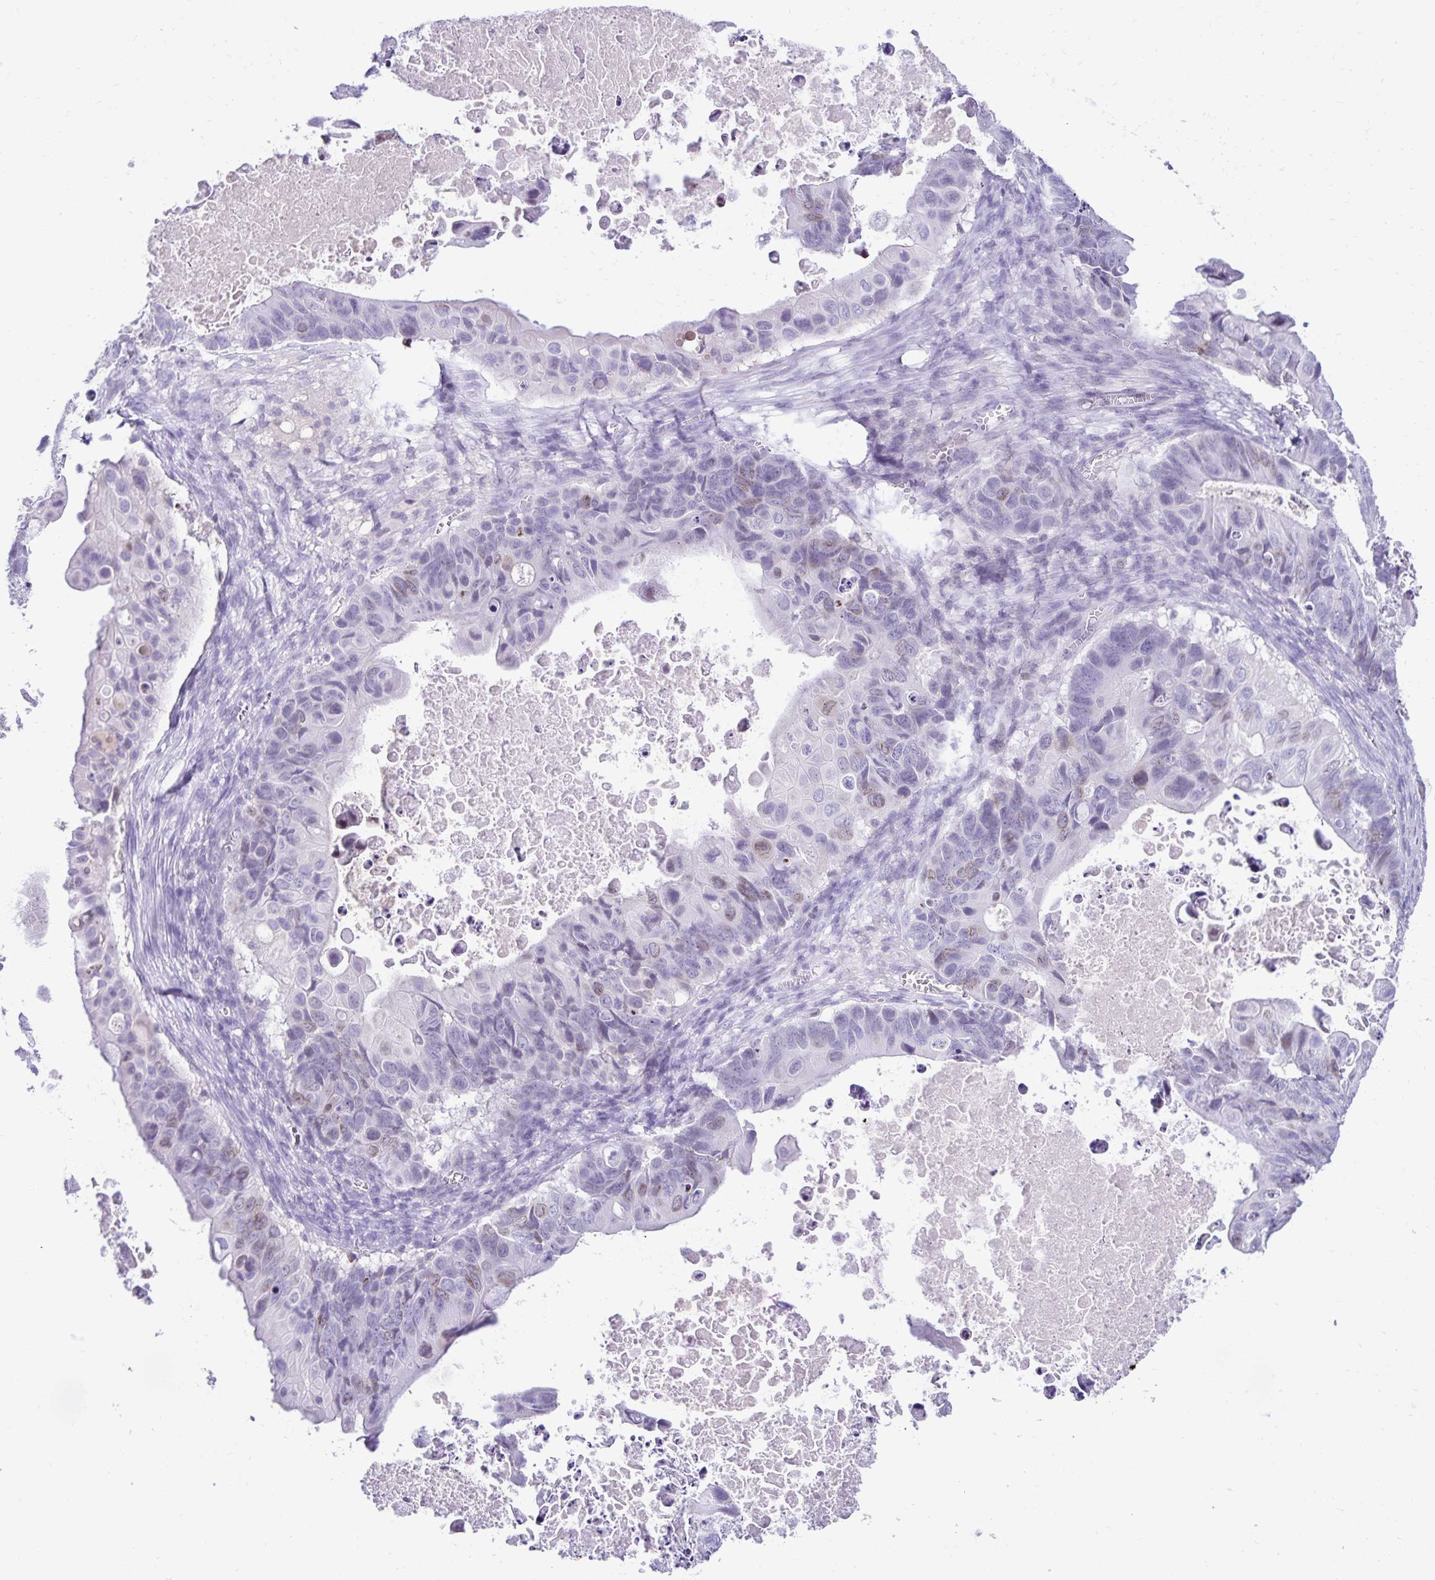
{"staining": {"intensity": "negative", "quantity": "none", "location": "none"}, "tissue": "ovarian cancer", "cell_type": "Tumor cells", "image_type": "cancer", "snomed": [{"axis": "morphology", "description": "Cystadenocarcinoma, mucinous, NOS"}, {"axis": "topography", "description": "Ovary"}], "caption": "Tumor cells show no significant positivity in ovarian cancer.", "gene": "FAM166C", "patient": {"sex": "female", "age": 64}}